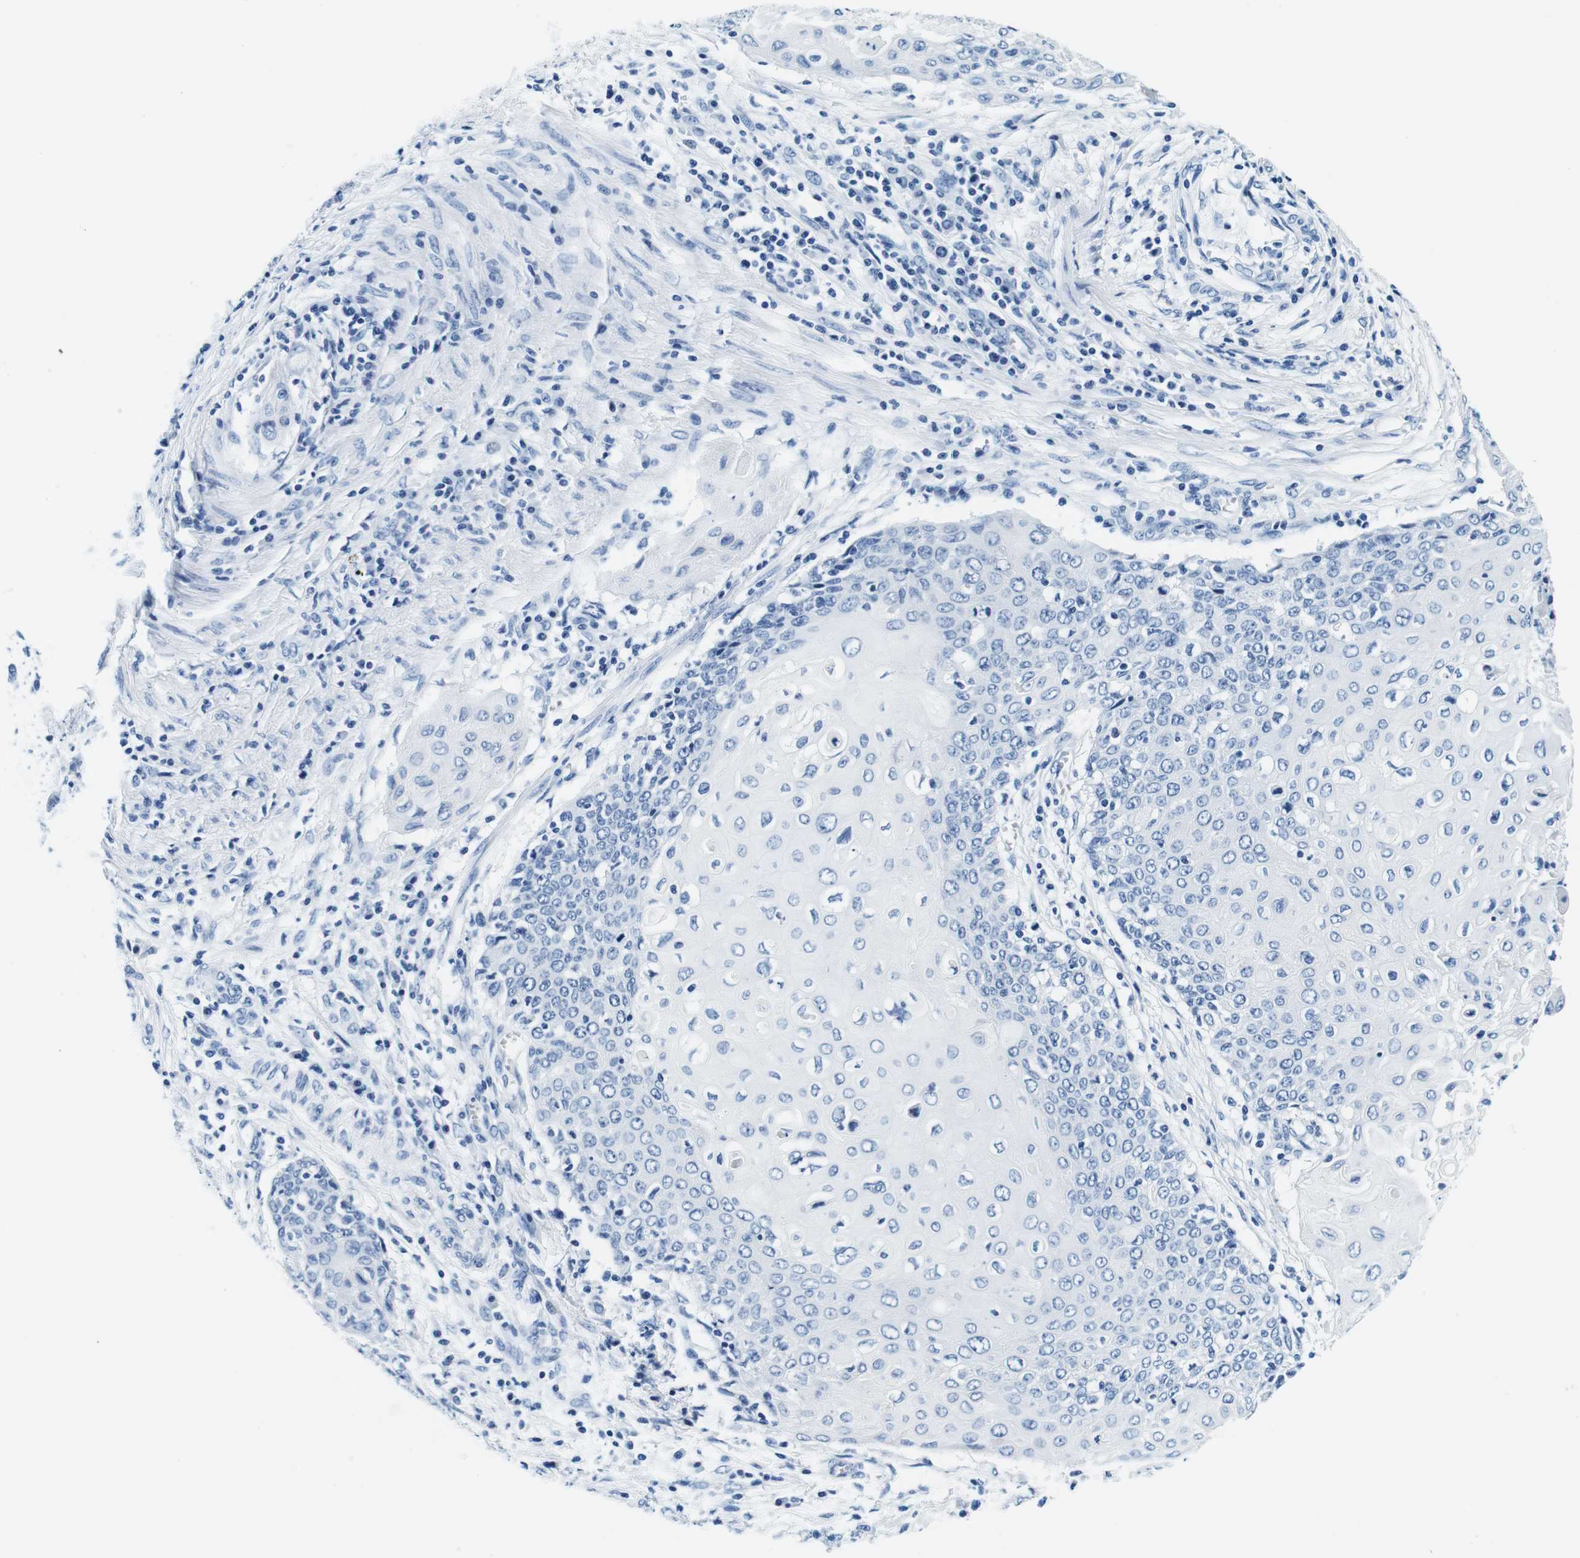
{"staining": {"intensity": "negative", "quantity": "none", "location": "none"}, "tissue": "cervical cancer", "cell_type": "Tumor cells", "image_type": "cancer", "snomed": [{"axis": "morphology", "description": "Squamous cell carcinoma, NOS"}, {"axis": "topography", "description": "Cervix"}], "caption": "Cervical cancer (squamous cell carcinoma) was stained to show a protein in brown. There is no significant staining in tumor cells.", "gene": "ELANE", "patient": {"sex": "female", "age": 39}}